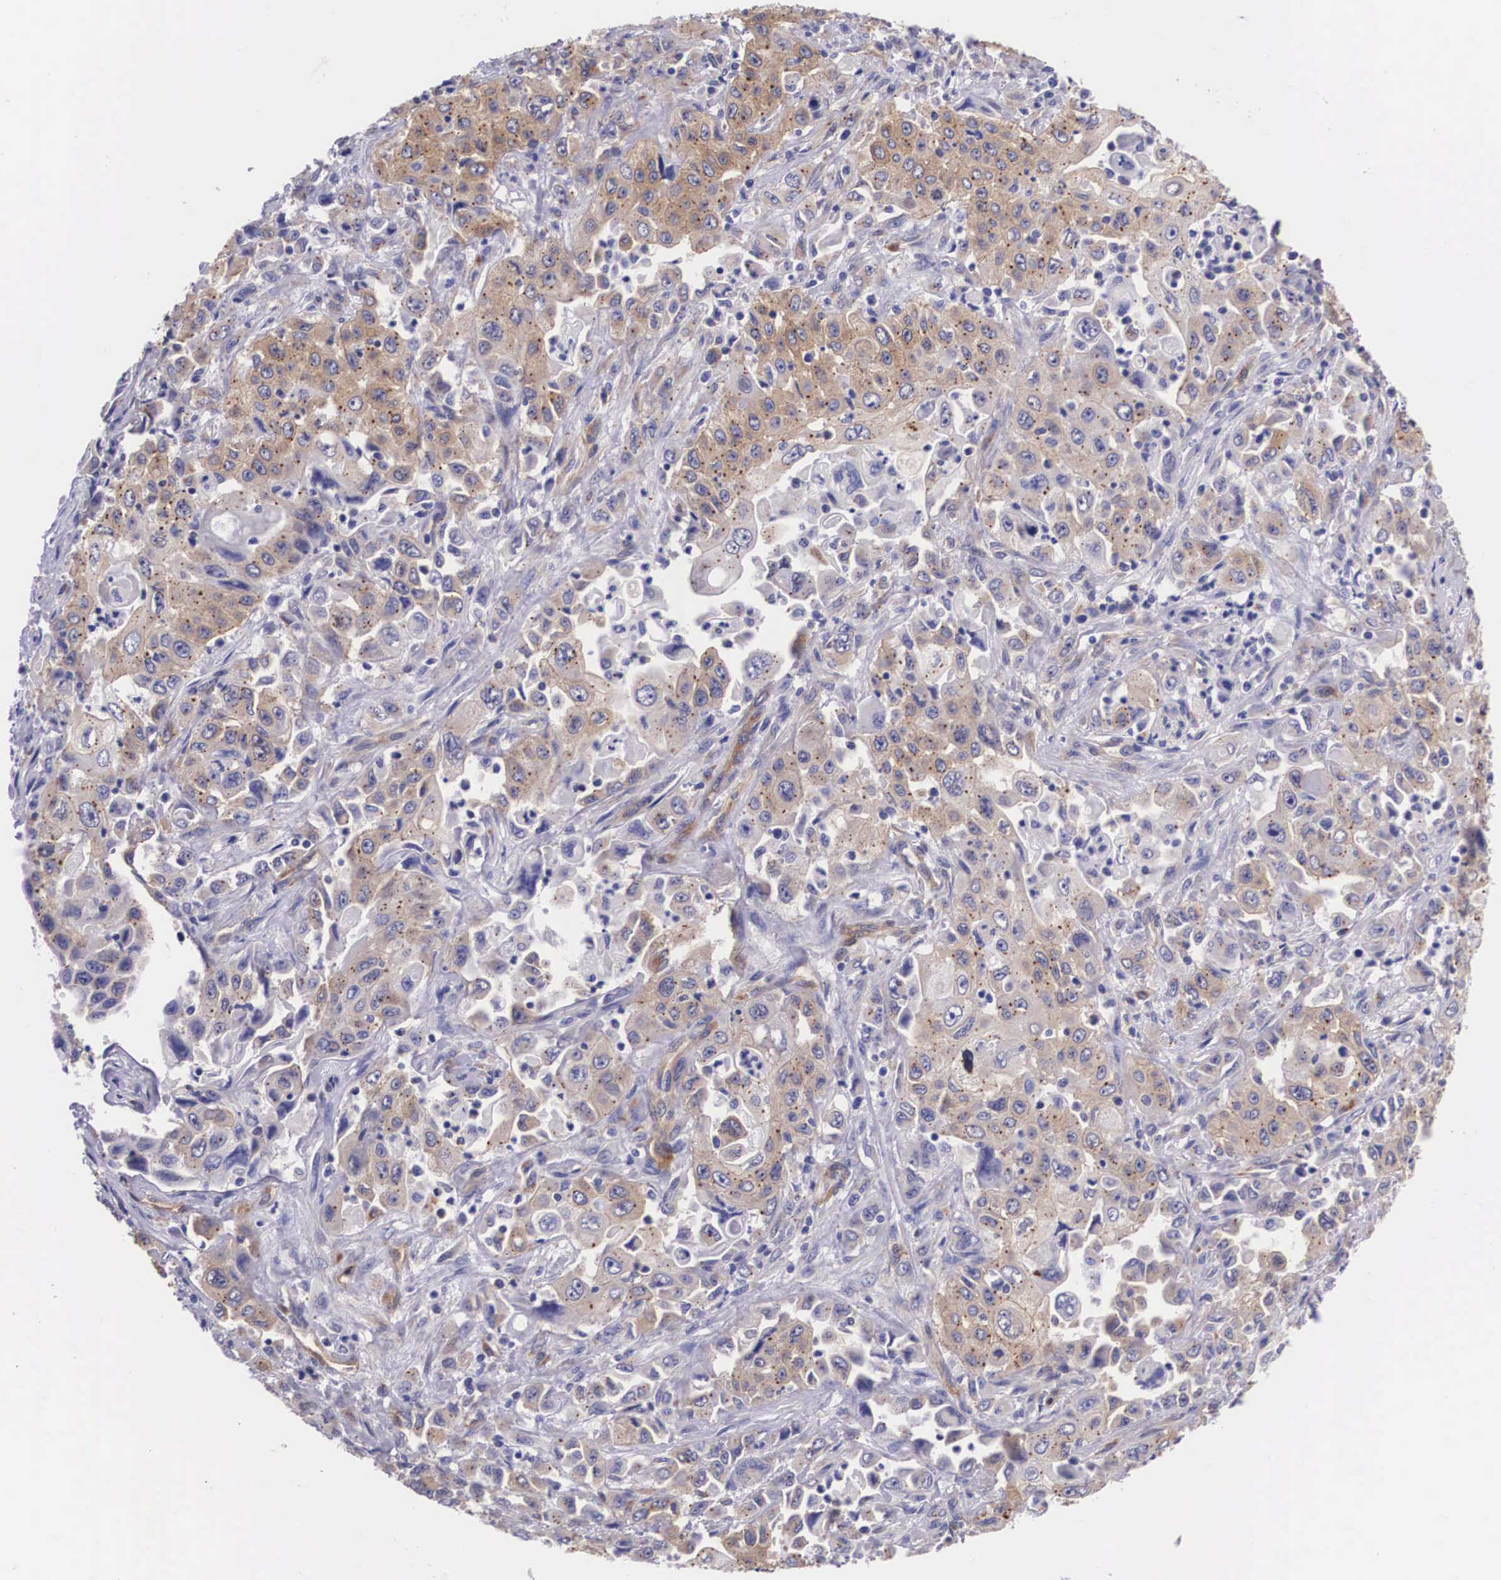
{"staining": {"intensity": "moderate", "quantity": ">75%", "location": "cytoplasmic/membranous"}, "tissue": "pancreatic cancer", "cell_type": "Tumor cells", "image_type": "cancer", "snomed": [{"axis": "morphology", "description": "Adenocarcinoma, NOS"}, {"axis": "topography", "description": "Pancreas"}], "caption": "Tumor cells demonstrate moderate cytoplasmic/membranous positivity in about >75% of cells in pancreatic adenocarcinoma. (DAB (3,3'-diaminobenzidine) IHC with brightfield microscopy, high magnification).", "gene": "BCAR1", "patient": {"sex": "male", "age": 70}}